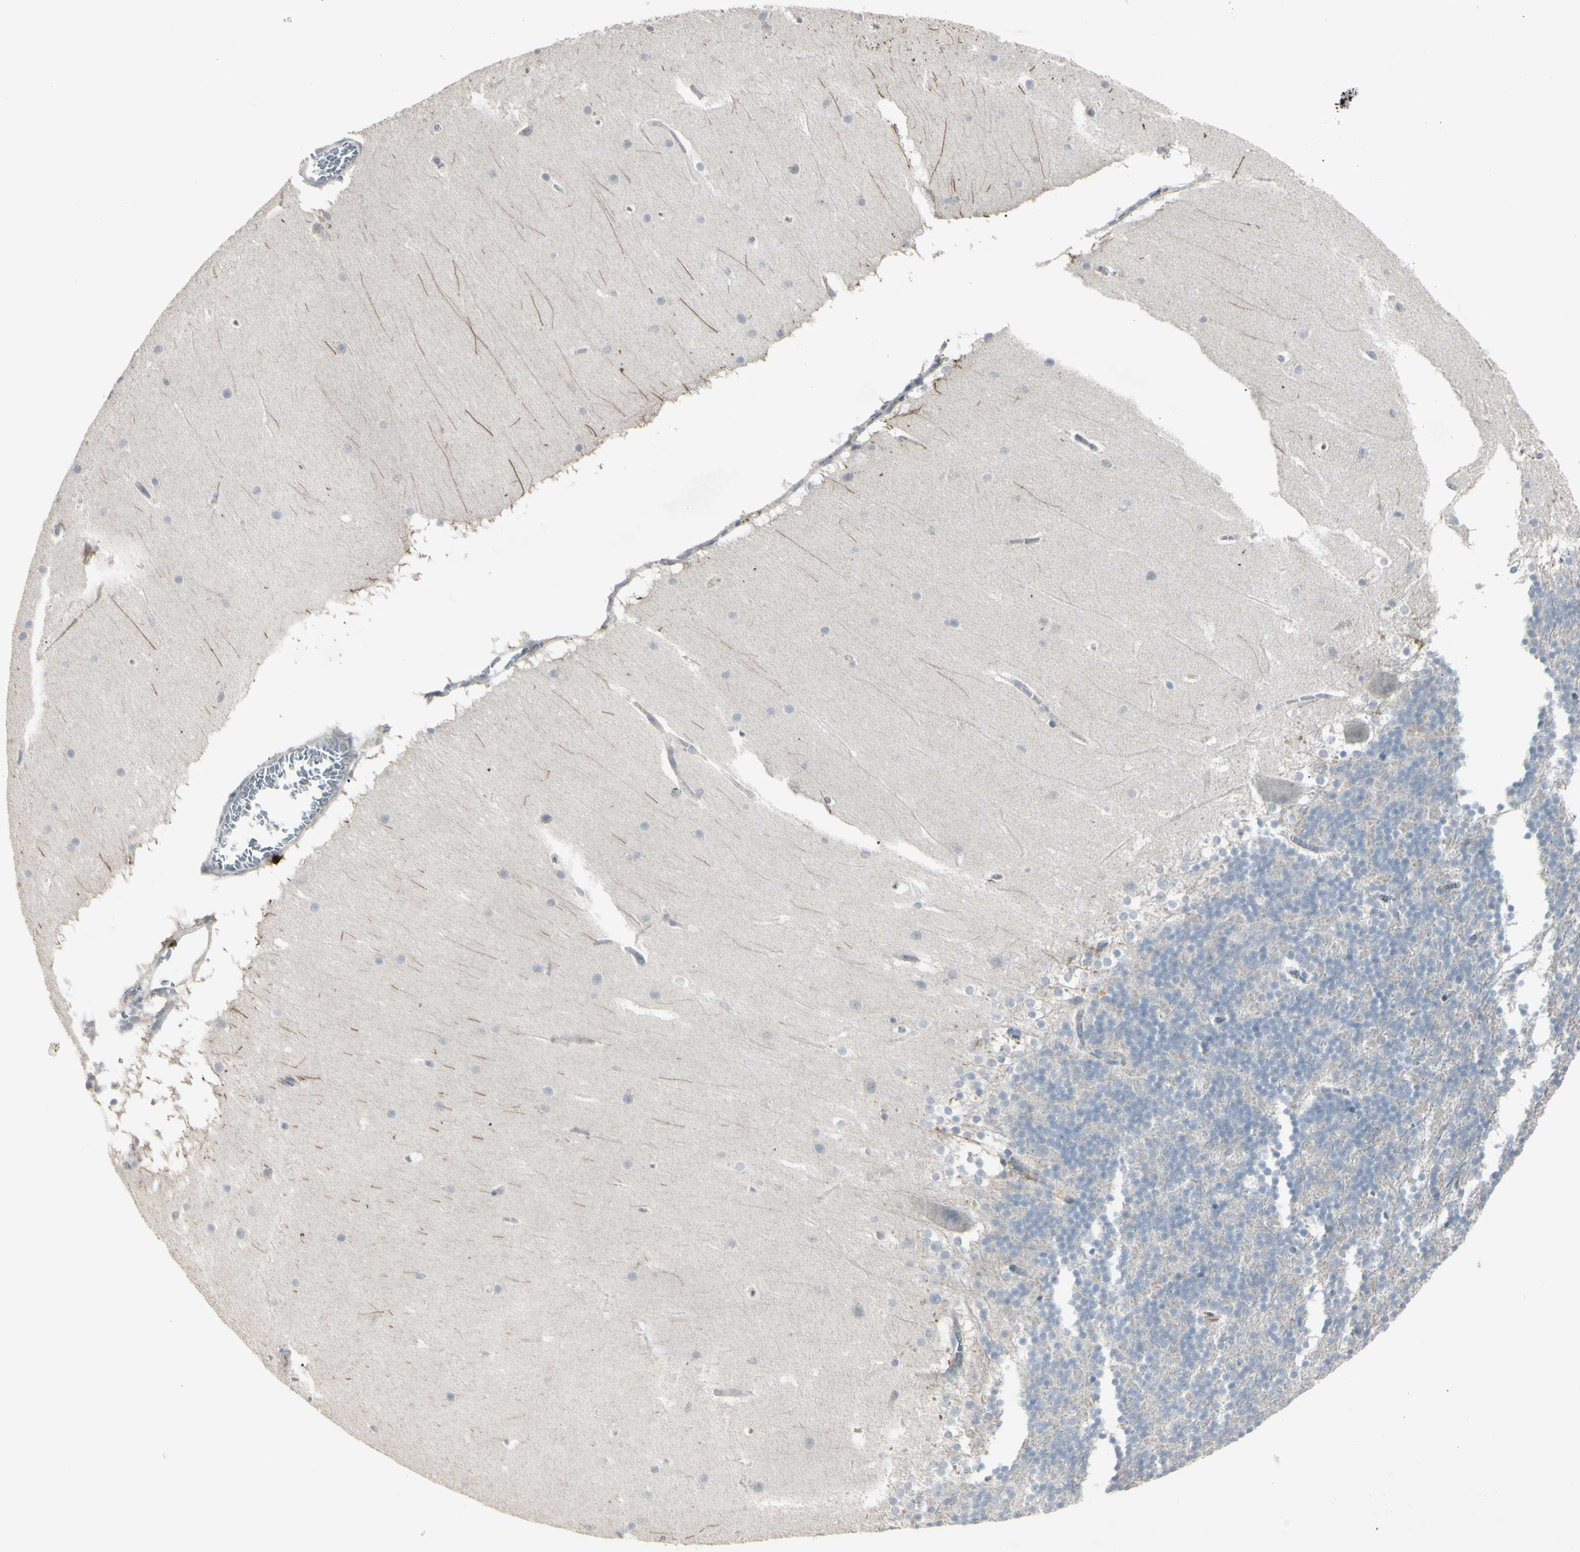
{"staining": {"intensity": "negative", "quantity": "none", "location": "none"}, "tissue": "cerebellum", "cell_type": "Cells in granular layer", "image_type": "normal", "snomed": [{"axis": "morphology", "description": "Normal tissue, NOS"}, {"axis": "topography", "description": "Cerebellum"}], "caption": "The photomicrograph shows no staining of cells in granular layer in unremarkable cerebellum.", "gene": "PIAS4", "patient": {"sex": "female", "age": 19}}